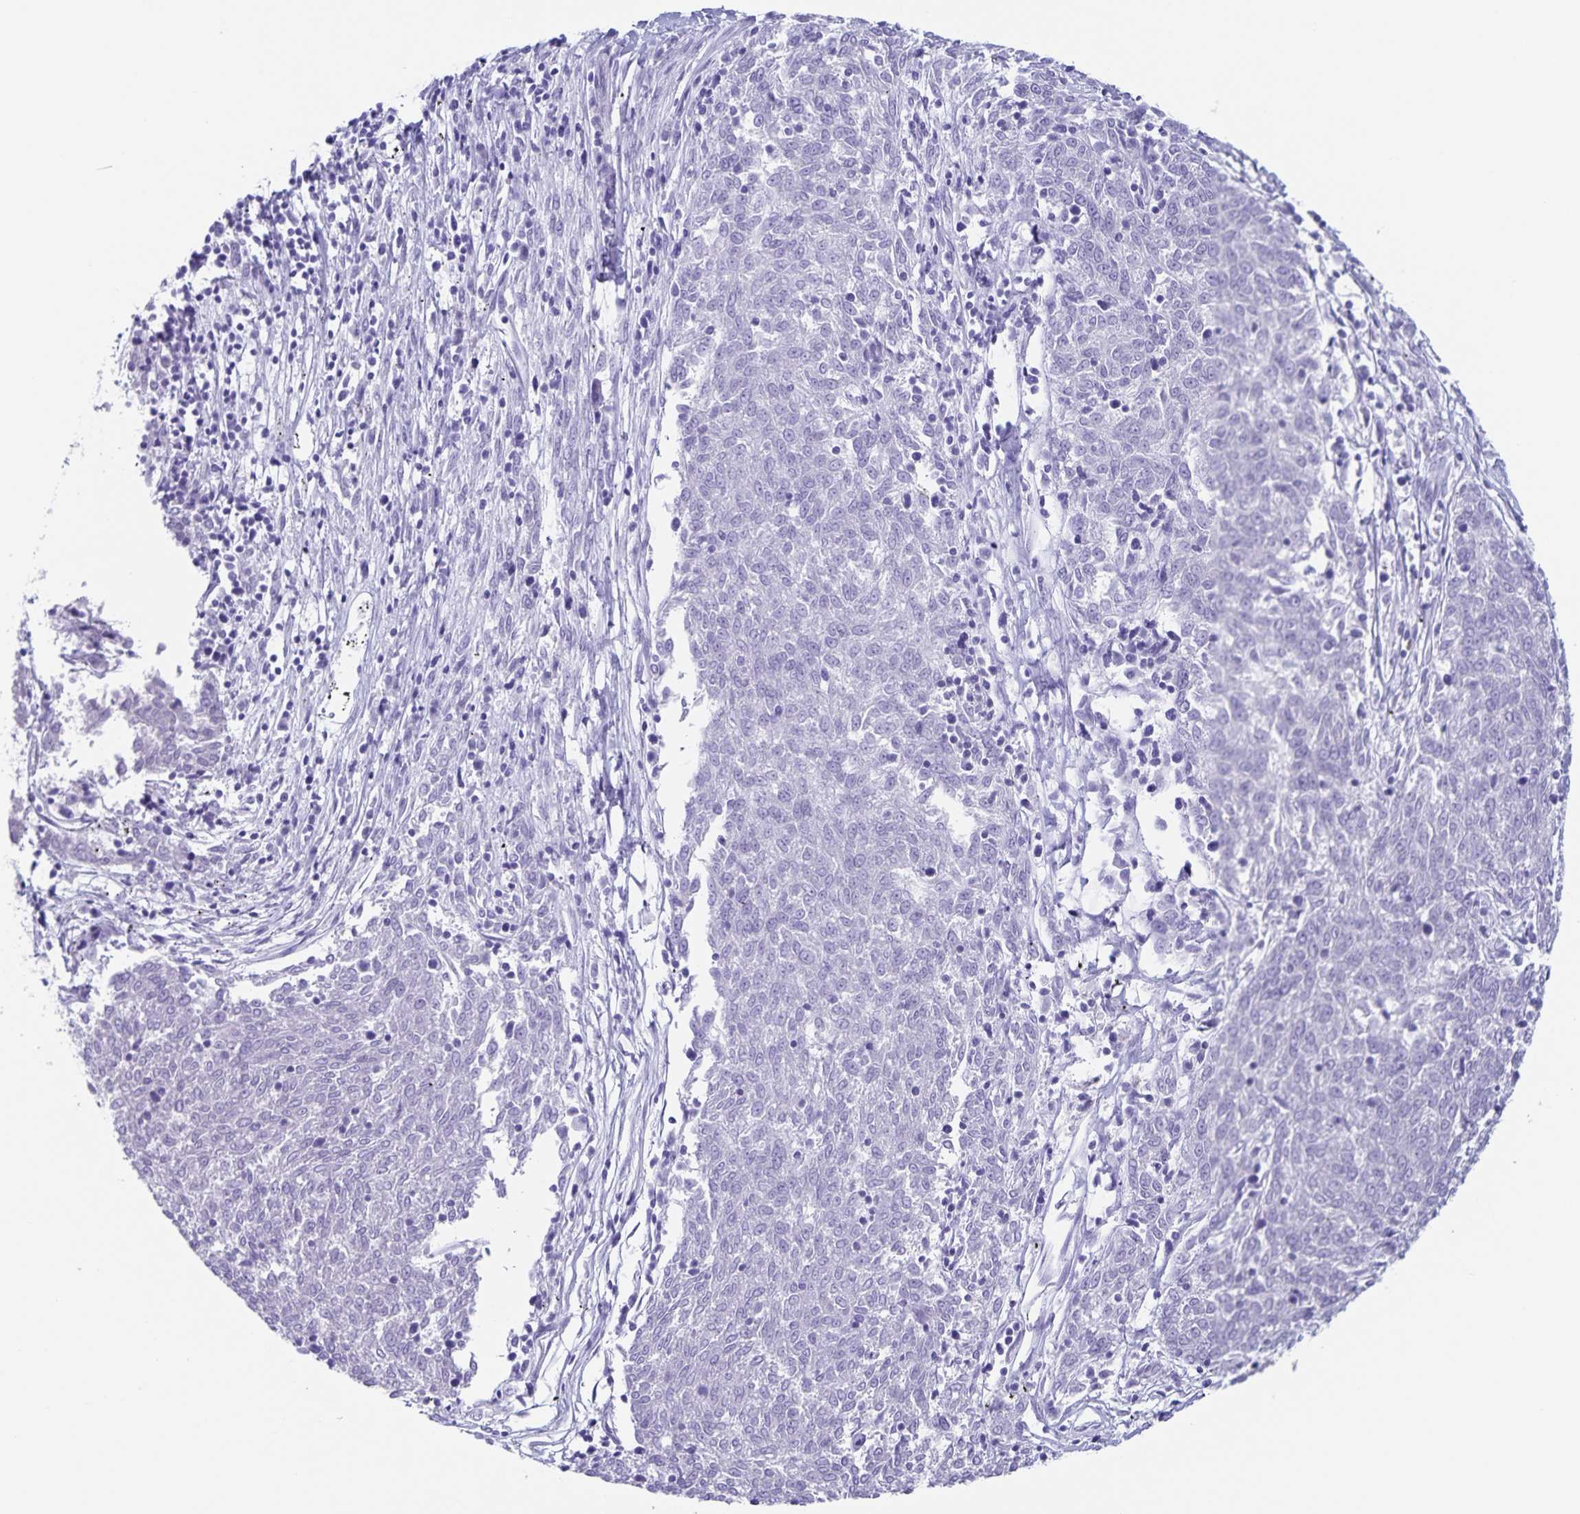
{"staining": {"intensity": "negative", "quantity": "none", "location": "none"}, "tissue": "melanoma", "cell_type": "Tumor cells", "image_type": "cancer", "snomed": [{"axis": "morphology", "description": "Malignant melanoma, NOS"}, {"axis": "topography", "description": "Skin"}], "caption": "A high-resolution photomicrograph shows IHC staining of melanoma, which reveals no significant positivity in tumor cells.", "gene": "C11orf42", "patient": {"sex": "female", "age": 72}}